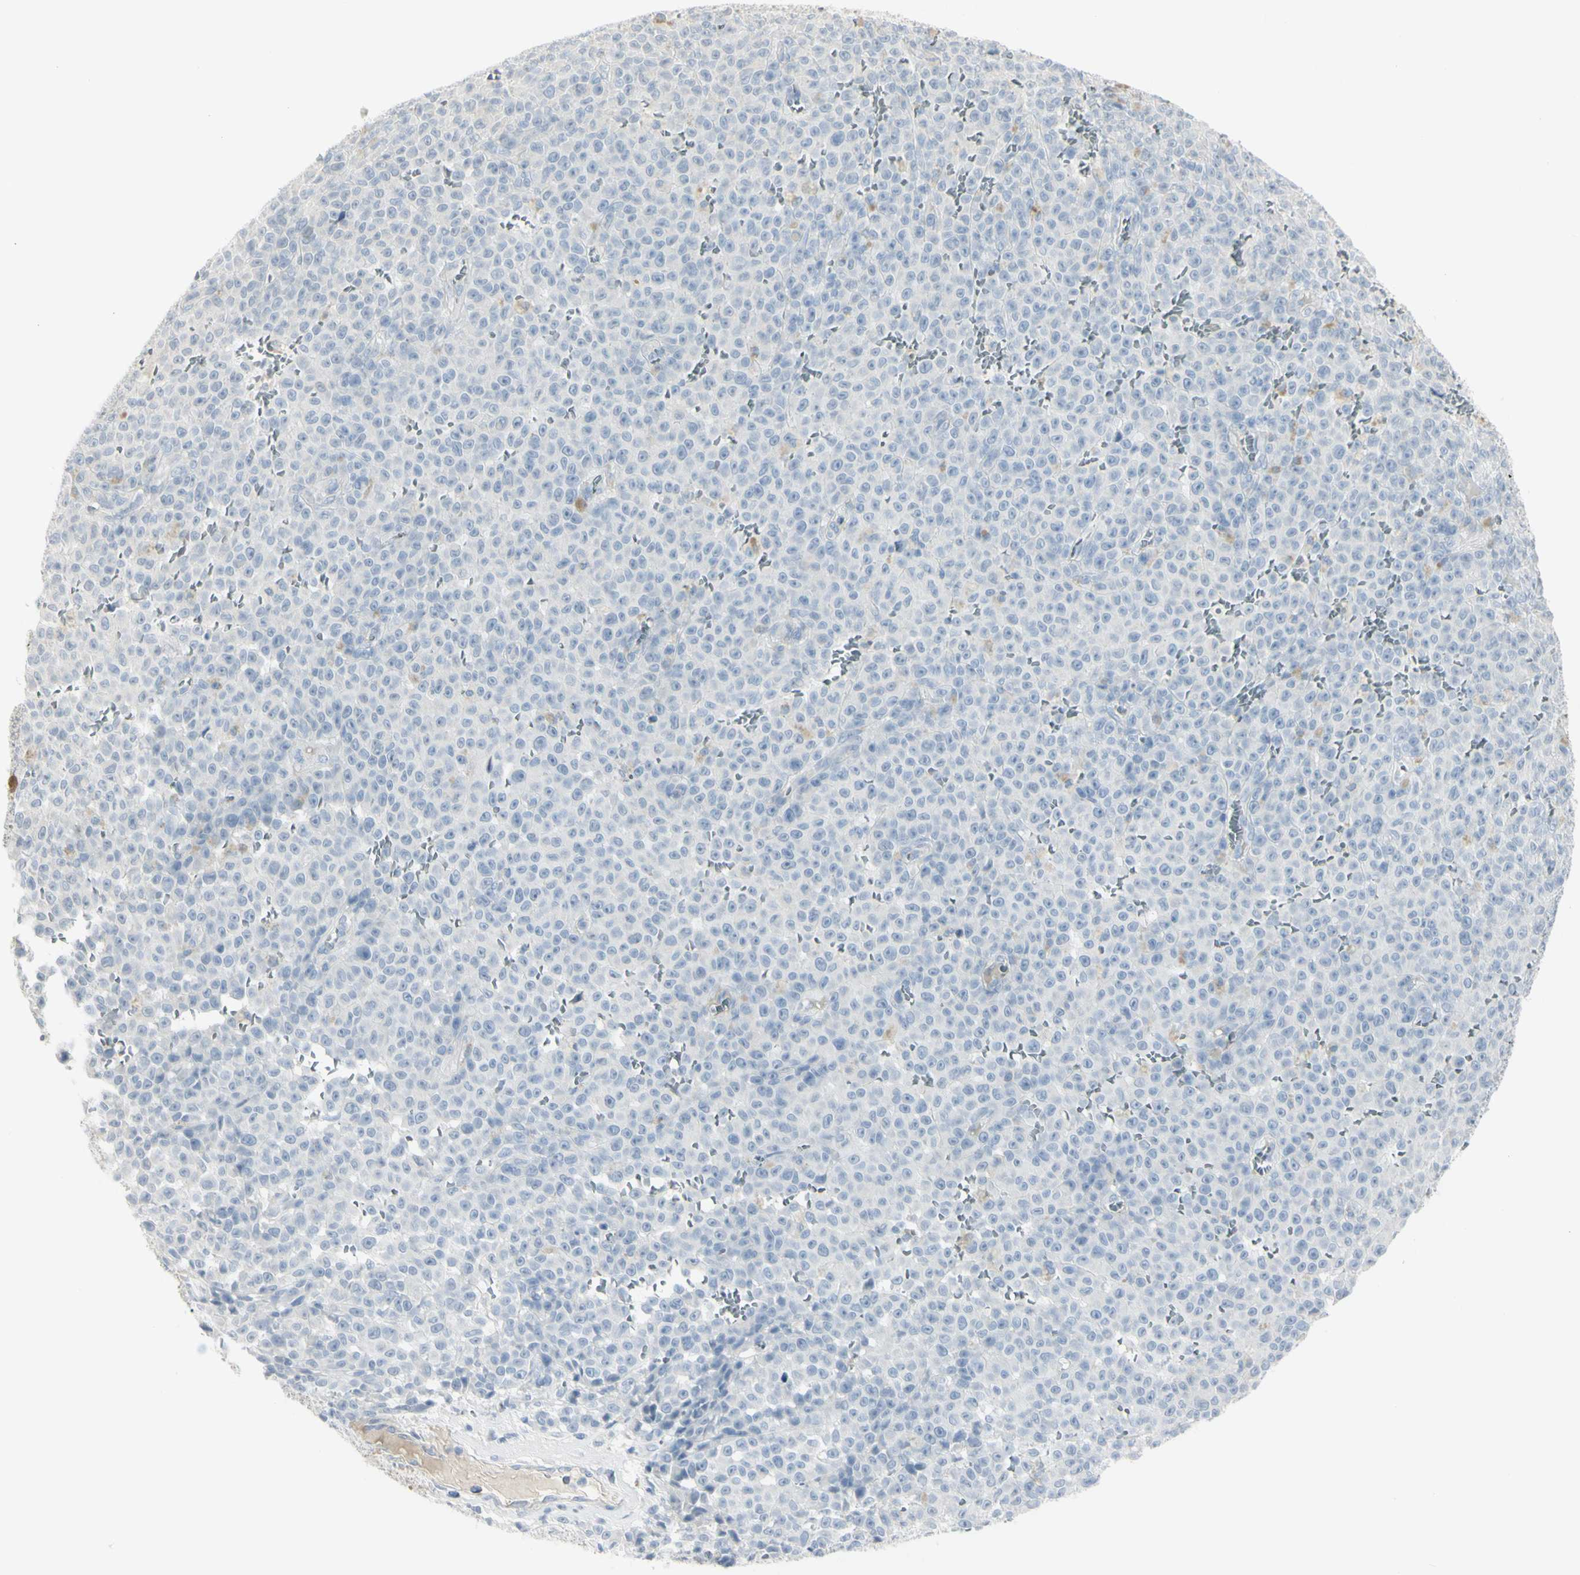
{"staining": {"intensity": "negative", "quantity": "none", "location": "none"}, "tissue": "melanoma", "cell_type": "Tumor cells", "image_type": "cancer", "snomed": [{"axis": "morphology", "description": "Malignant melanoma, NOS"}, {"axis": "topography", "description": "Skin"}], "caption": "This image is of melanoma stained with immunohistochemistry to label a protein in brown with the nuclei are counter-stained blue. There is no positivity in tumor cells. (Stains: DAB (3,3'-diaminobenzidine) IHC with hematoxylin counter stain, Microscopy: brightfield microscopy at high magnification).", "gene": "PIP", "patient": {"sex": "female", "age": 82}}